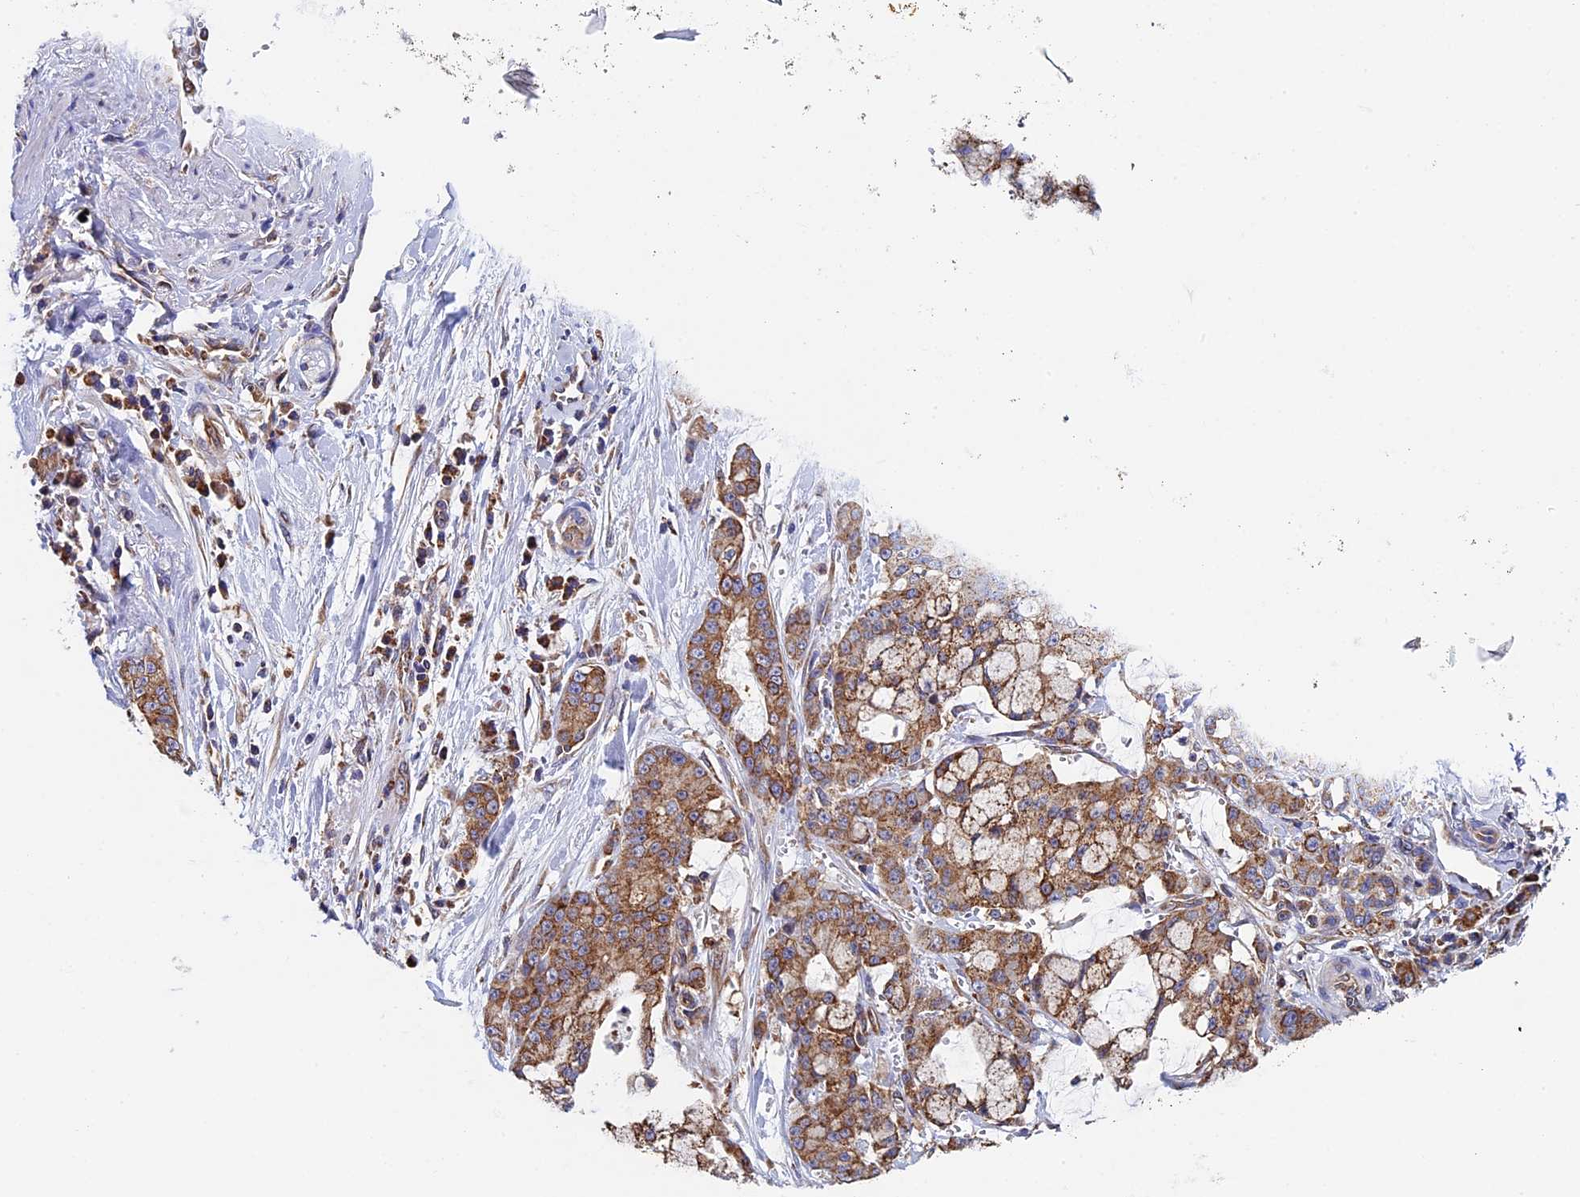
{"staining": {"intensity": "moderate", "quantity": ">75%", "location": "cytoplasmic/membranous"}, "tissue": "pancreatic cancer", "cell_type": "Tumor cells", "image_type": "cancer", "snomed": [{"axis": "morphology", "description": "Adenocarcinoma, NOS"}, {"axis": "topography", "description": "Pancreas"}], "caption": "Moderate cytoplasmic/membranous protein expression is present in about >75% of tumor cells in pancreatic adenocarcinoma.", "gene": "SLC9A5", "patient": {"sex": "female", "age": 73}}